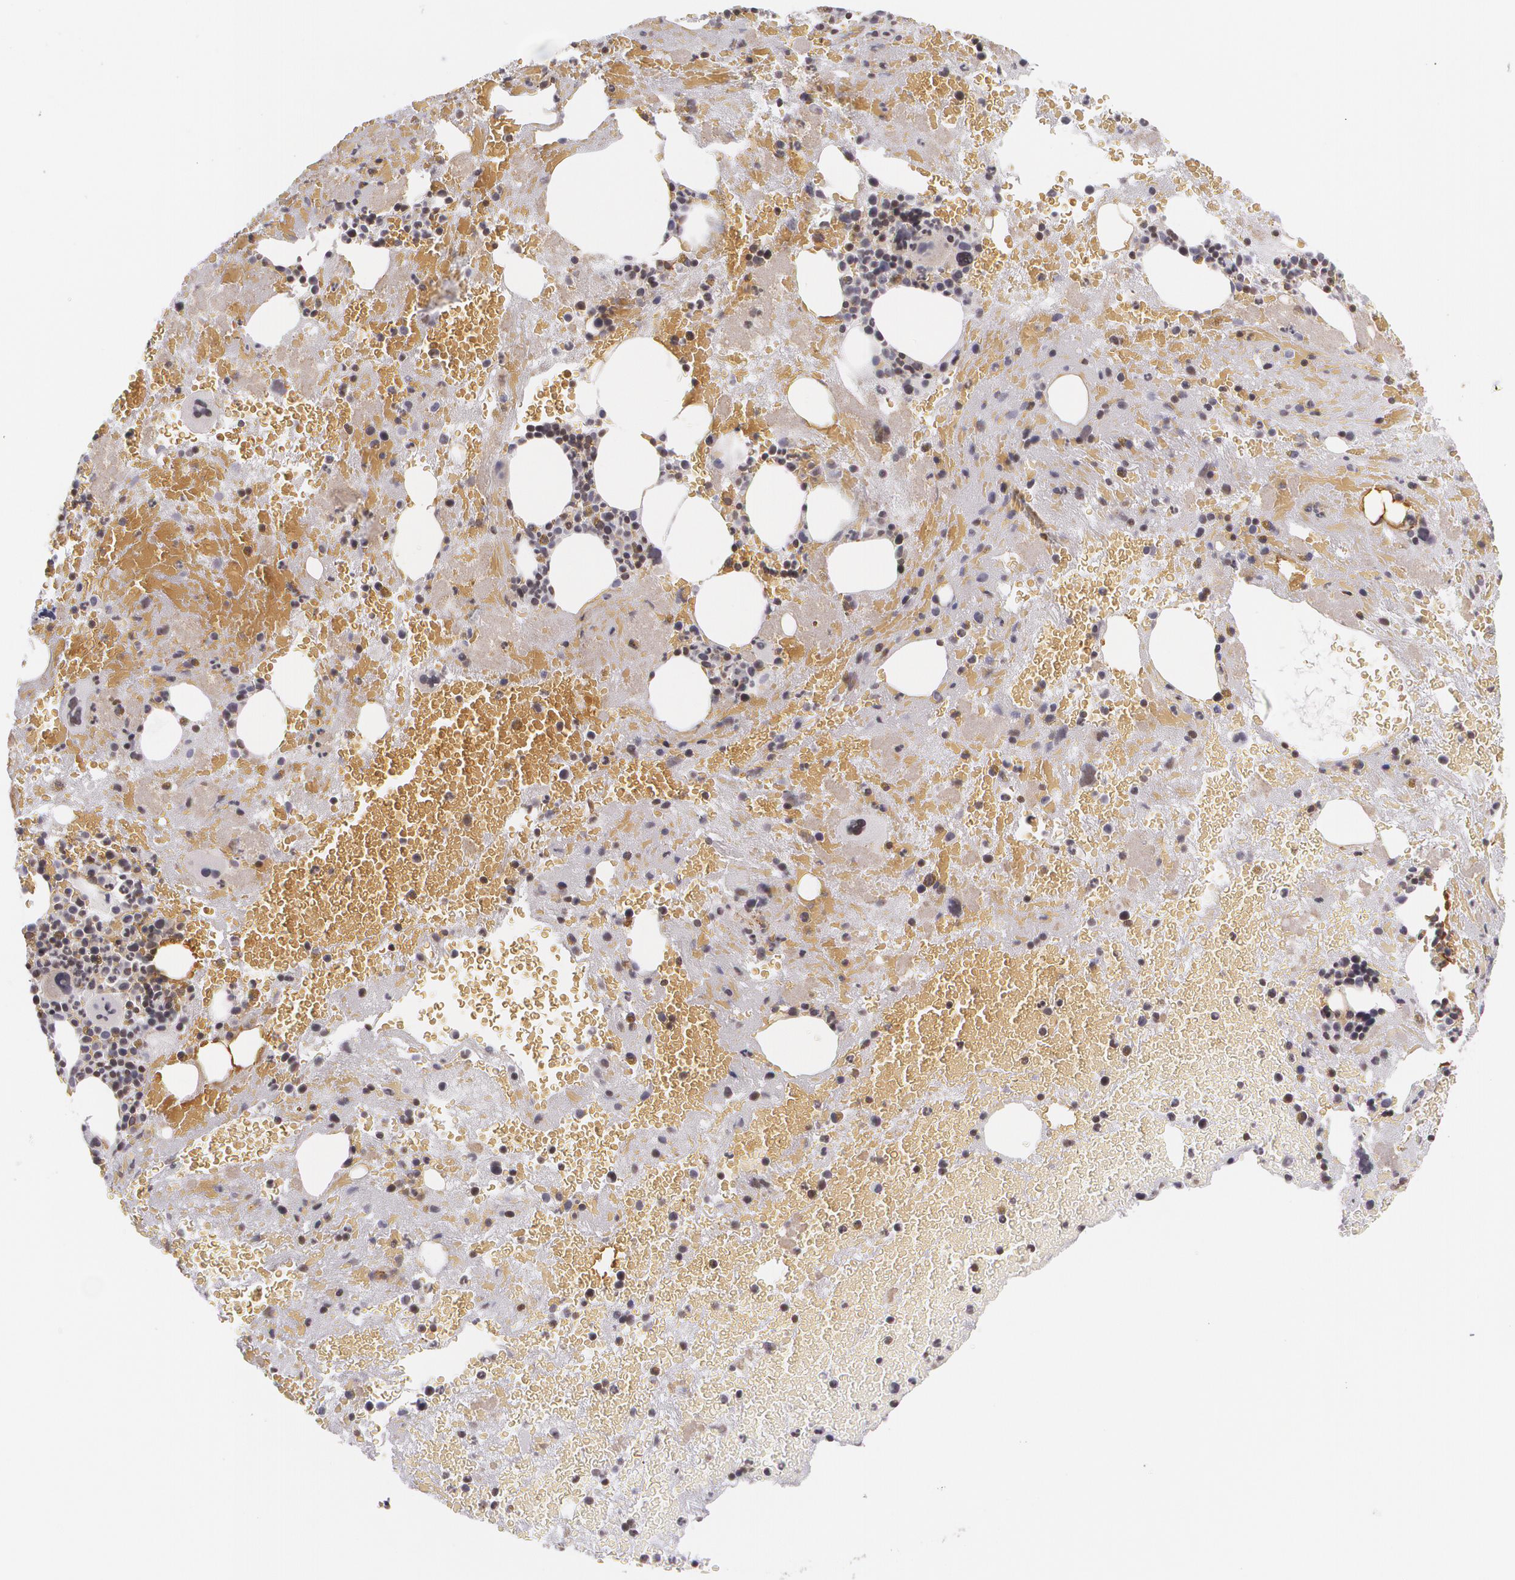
{"staining": {"intensity": "moderate", "quantity": "25%-75%", "location": "nuclear"}, "tissue": "bone marrow", "cell_type": "Hematopoietic cells", "image_type": "normal", "snomed": [{"axis": "morphology", "description": "Normal tissue, NOS"}, {"axis": "topography", "description": "Bone marrow"}], "caption": "Bone marrow stained for a protein (brown) demonstrates moderate nuclear positive positivity in approximately 25%-75% of hematopoietic cells.", "gene": "VAMP1", "patient": {"sex": "male", "age": 76}}